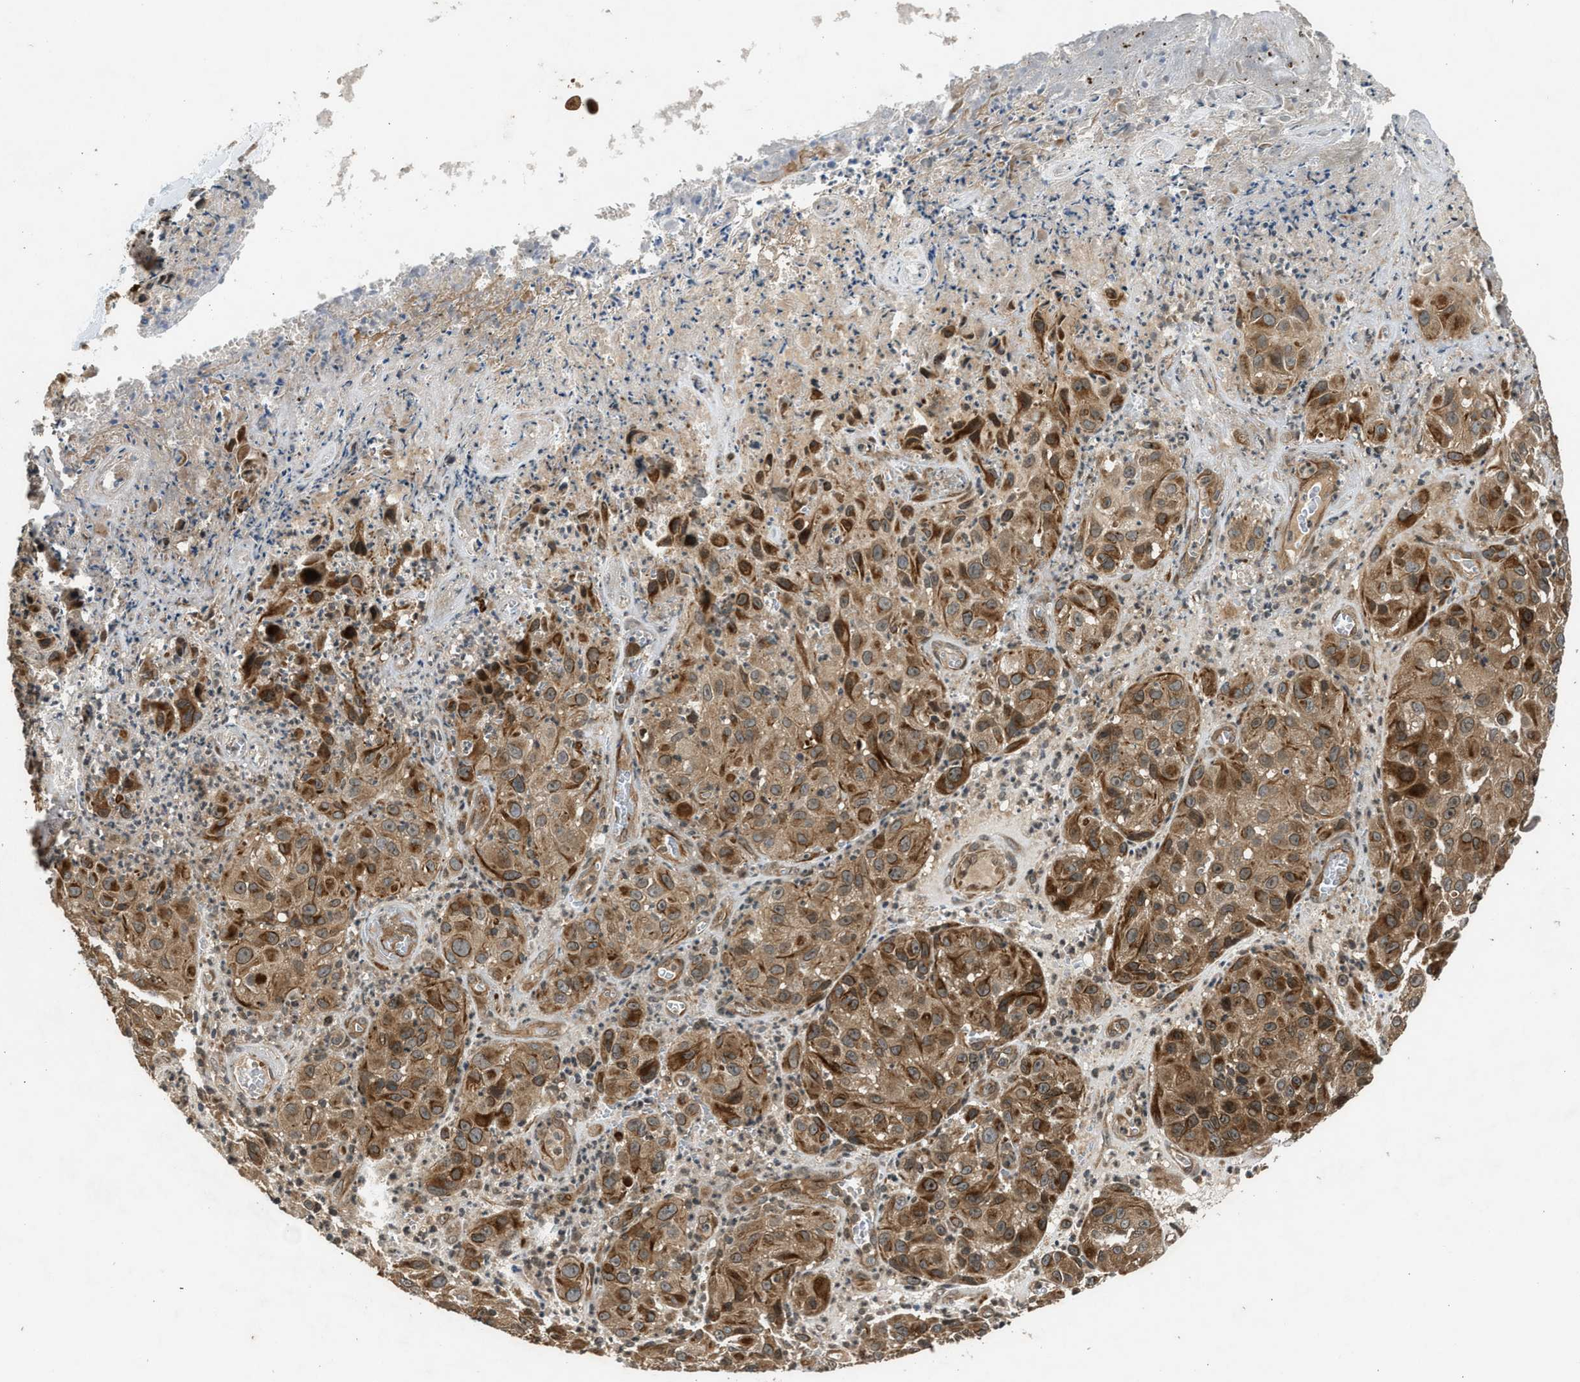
{"staining": {"intensity": "moderate", "quantity": ">75%", "location": "cytoplasmic/membranous"}, "tissue": "melanoma", "cell_type": "Tumor cells", "image_type": "cancer", "snomed": [{"axis": "morphology", "description": "Malignant melanoma, NOS"}, {"axis": "topography", "description": "Skin"}], "caption": "A histopathology image of human melanoma stained for a protein reveals moderate cytoplasmic/membranous brown staining in tumor cells.", "gene": "TXNL1", "patient": {"sex": "female", "age": 21}}